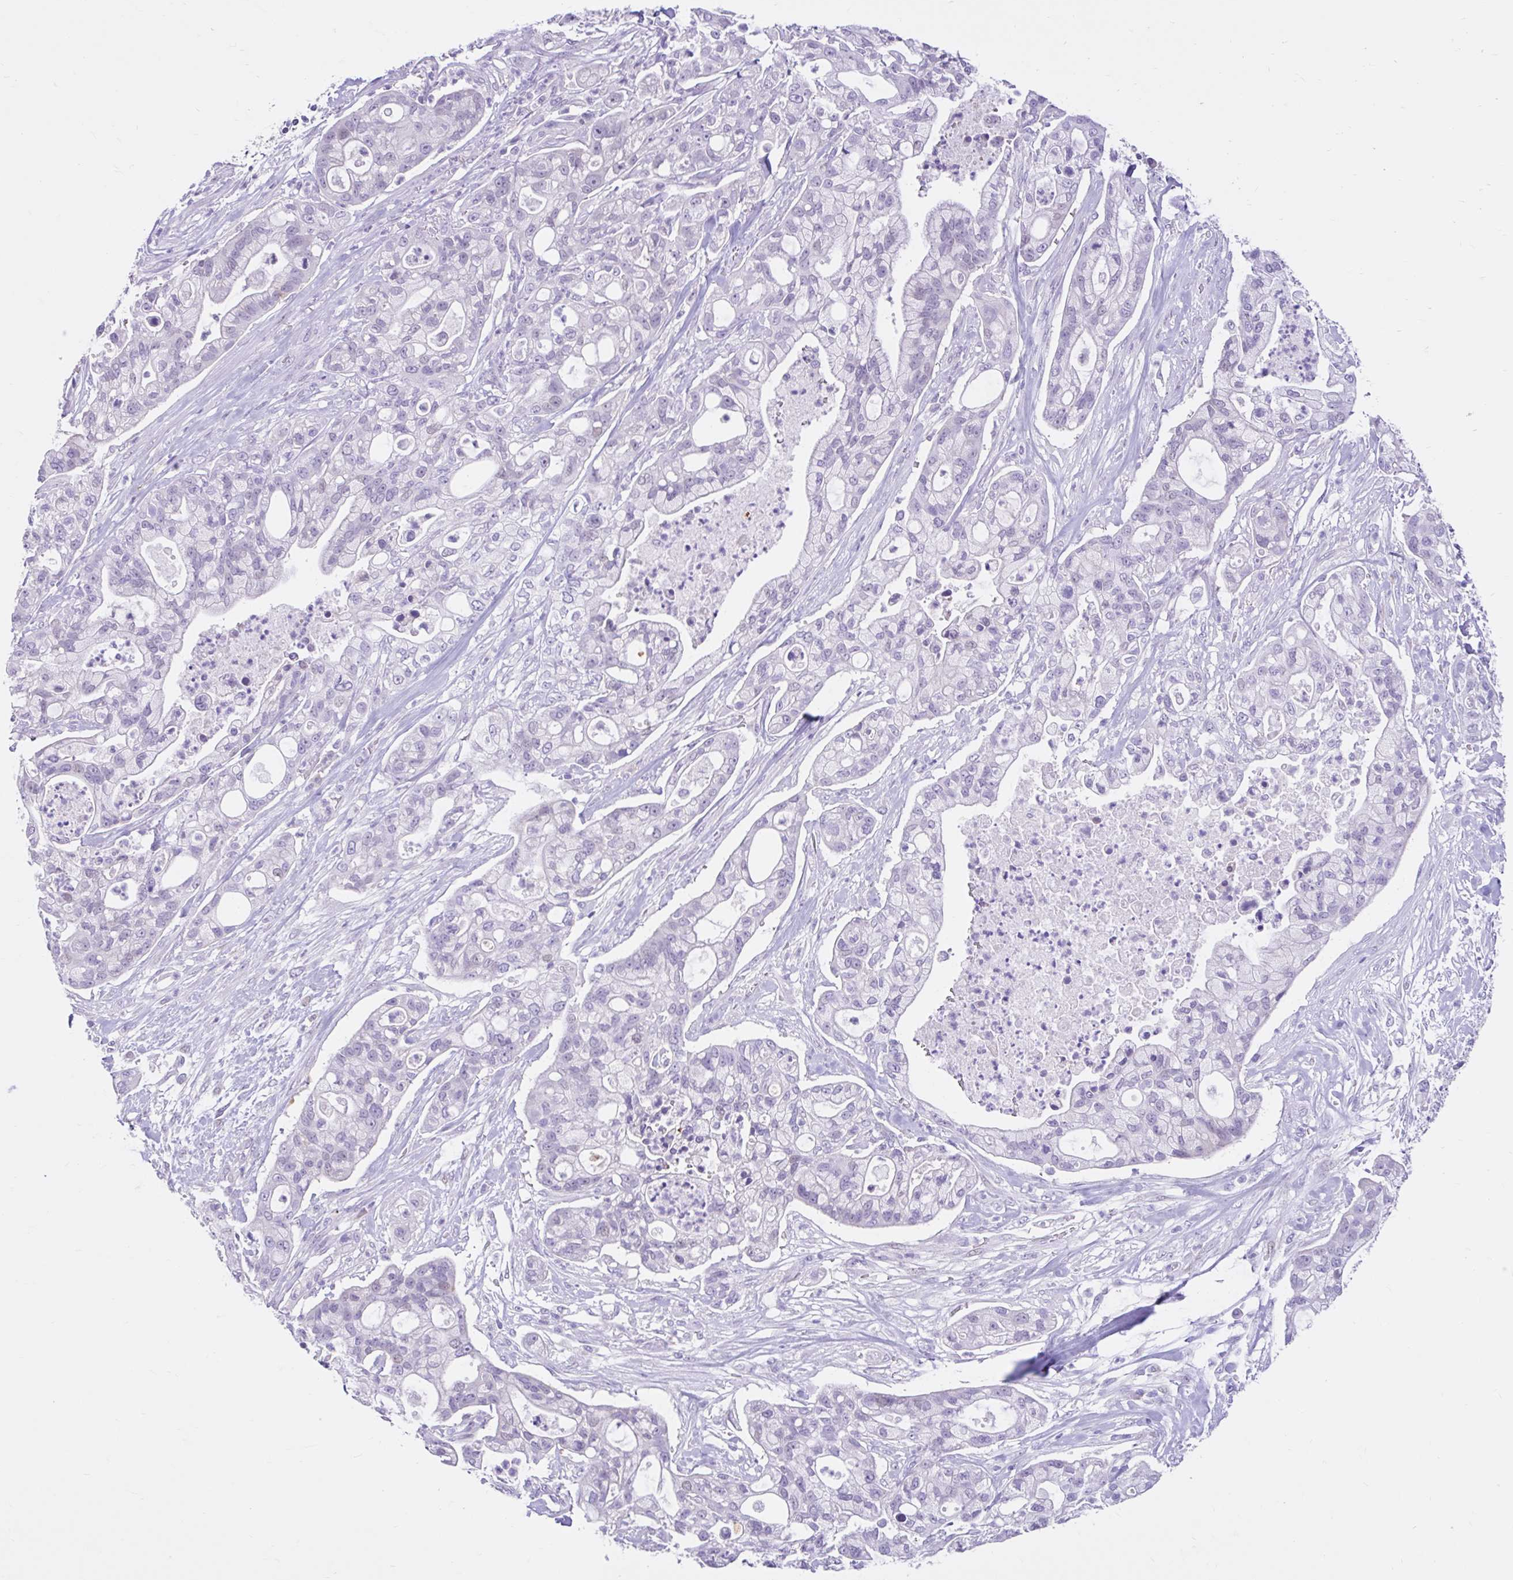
{"staining": {"intensity": "negative", "quantity": "none", "location": "none"}, "tissue": "pancreatic cancer", "cell_type": "Tumor cells", "image_type": "cancer", "snomed": [{"axis": "morphology", "description": "Adenocarcinoma, NOS"}, {"axis": "topography", "description": "Pancreas"}], "caption": "Pancreatic cancer (adenocarcinoma) was stained to show a protein in brown. There is no significant expression in tumor cells. Brightfield microscopy of immunohistochemistry (IHC) stained with DAB (3,3'-diaminobenzidine) (brown) and hematoxylin (blue), captured at high magnification.", "gene": "NHLH2", "patient": {"sex": "female", "age": 69}}